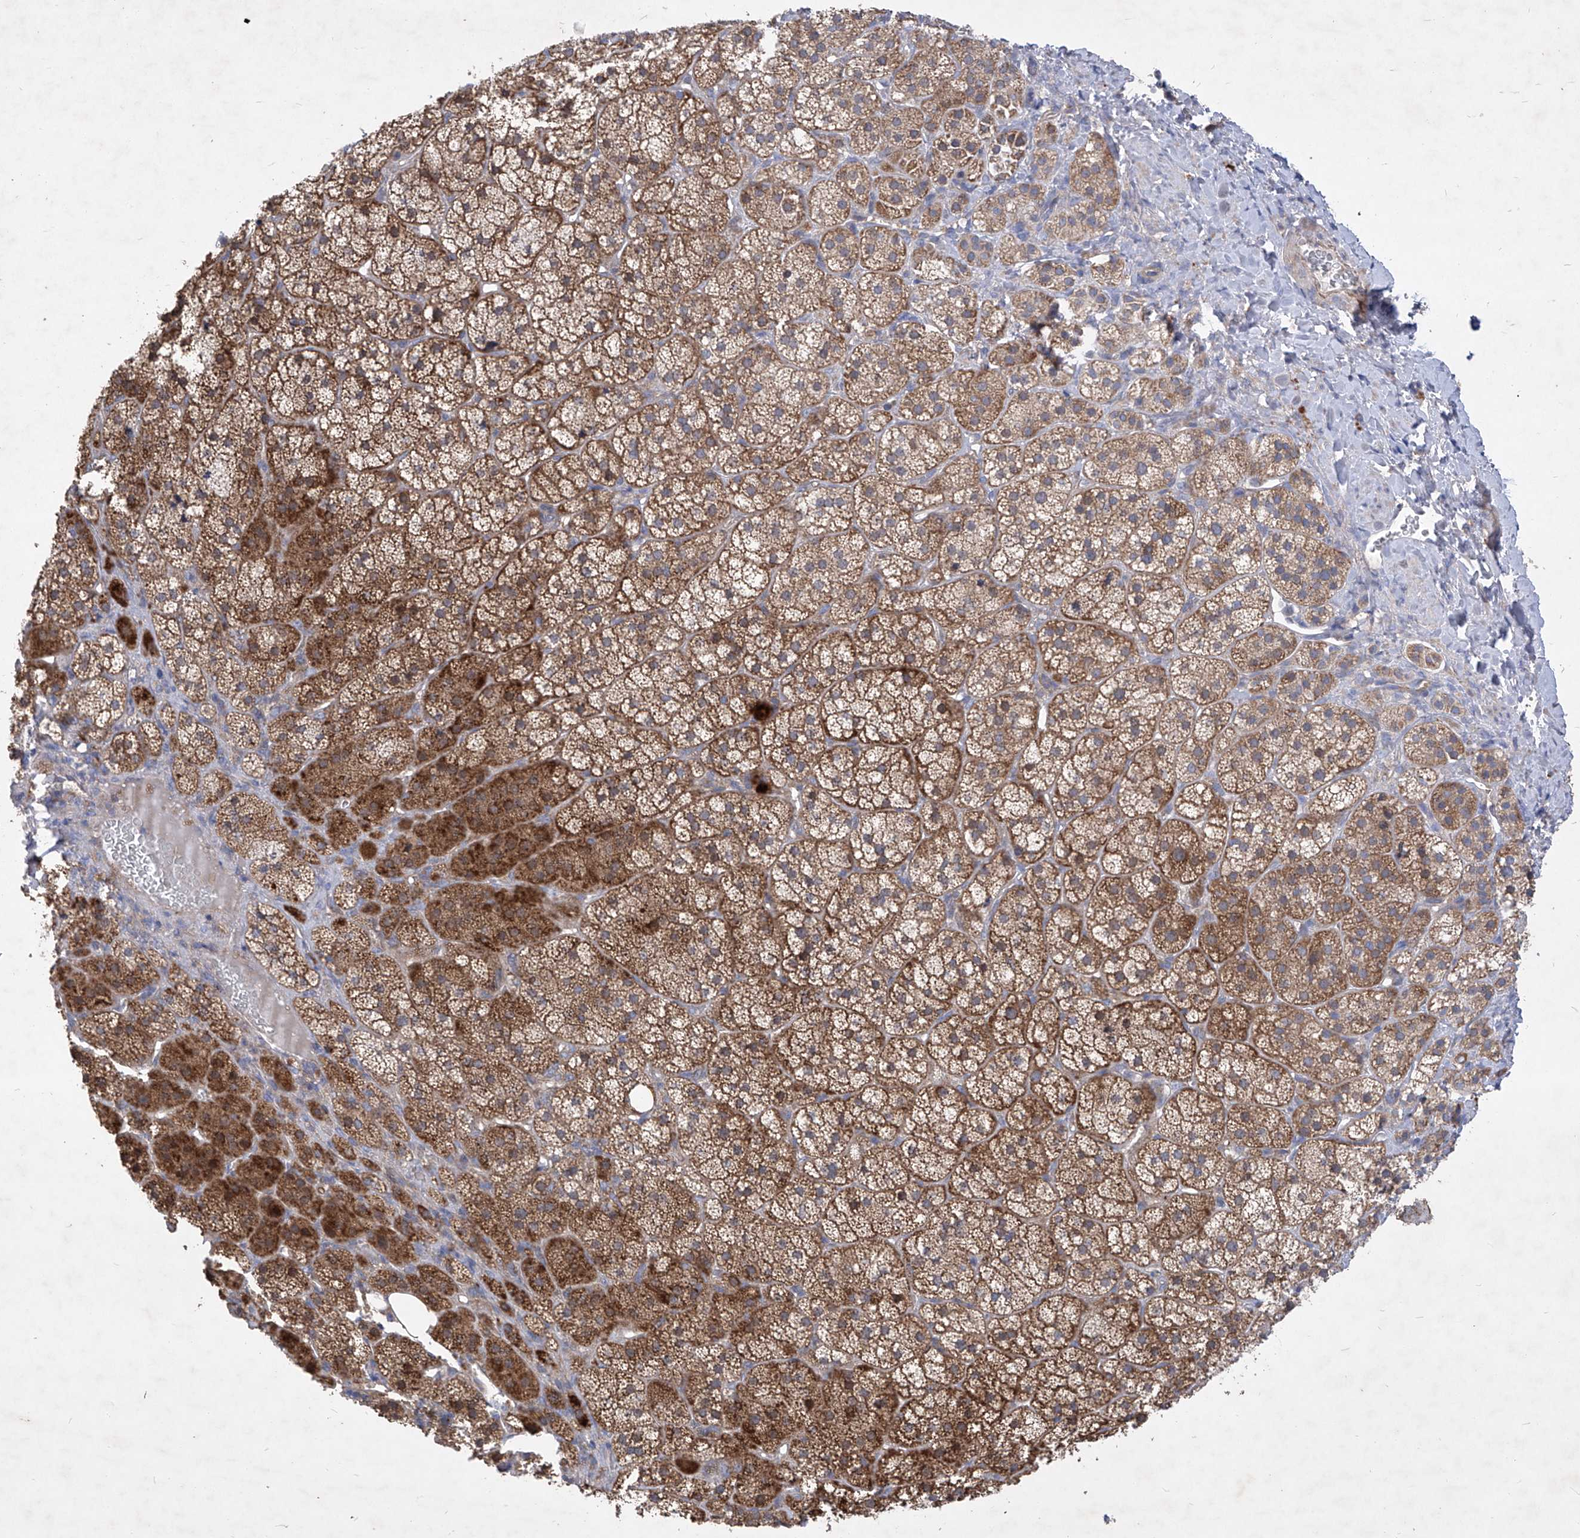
{"staining": {"intensity": "strong", "quantity": "25%-75%", "location": "cytoplasmic/membranous"}, "tissue": "adrenal gland", "cell_type": "Glandular cells", "image_type": "normal", "snomed": [{"axis": "morphology", "description": "Normal tissue, NOS"}, {"axis": "topography", "description": "Adrenal gland"}], "caption": "Immunohistochemical staining of unremarkable adrenal gland displays high levels of strong cytoplasmic/membranous staining in about 25%-75% of glandular cells. The staining is performed using DAB brown chromogen to label protein expression. The nuclei are counter-stained blue using hematoxylin.", "gene": "COQ3", "patient": {"sex": "female", "age": 44}}